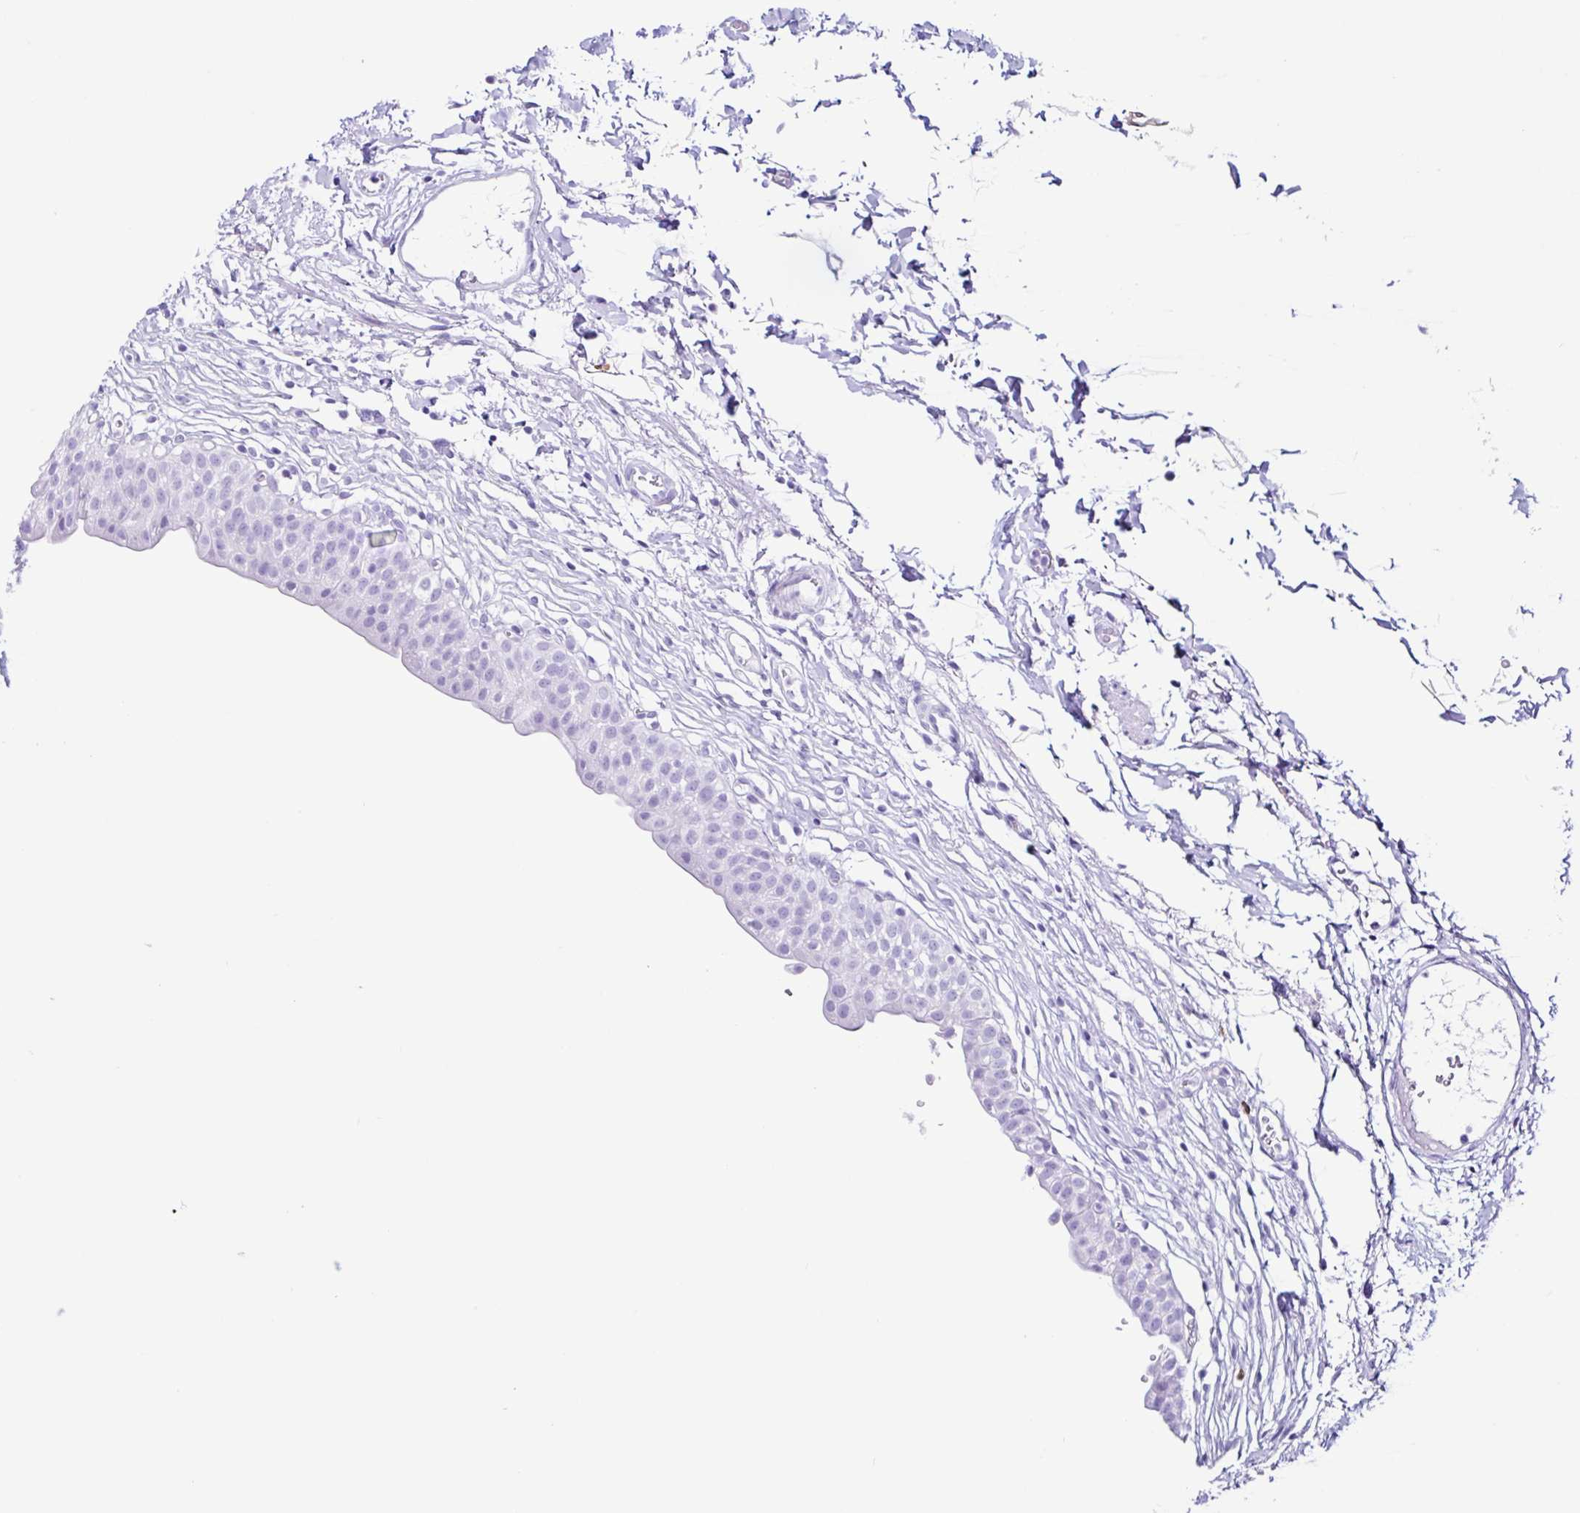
{"staining": {"intensity": "negative", "quantity": "none", "location": "none"}, "tissue": "urinary bladder", "cell_type": "Urothelial cells", "image_type": "normal", "snomed": [{"axis": "morphology", "description": "Normal tissue, NOS"}, {"axis": "topography", "description": "Urinary bladder"}, {"axis": "topography", "description": "Peripheral nerve tissue"}], "caption": "IHC histopathology image of unremarkable urinary bladder stained for a protein (brown), which exhibits no expression in urothelial cells. (DAB immunohistochemistry (IHC), high magnification).", "gene": "PIGF", "patient": {"sex": "male", "age": 55}}